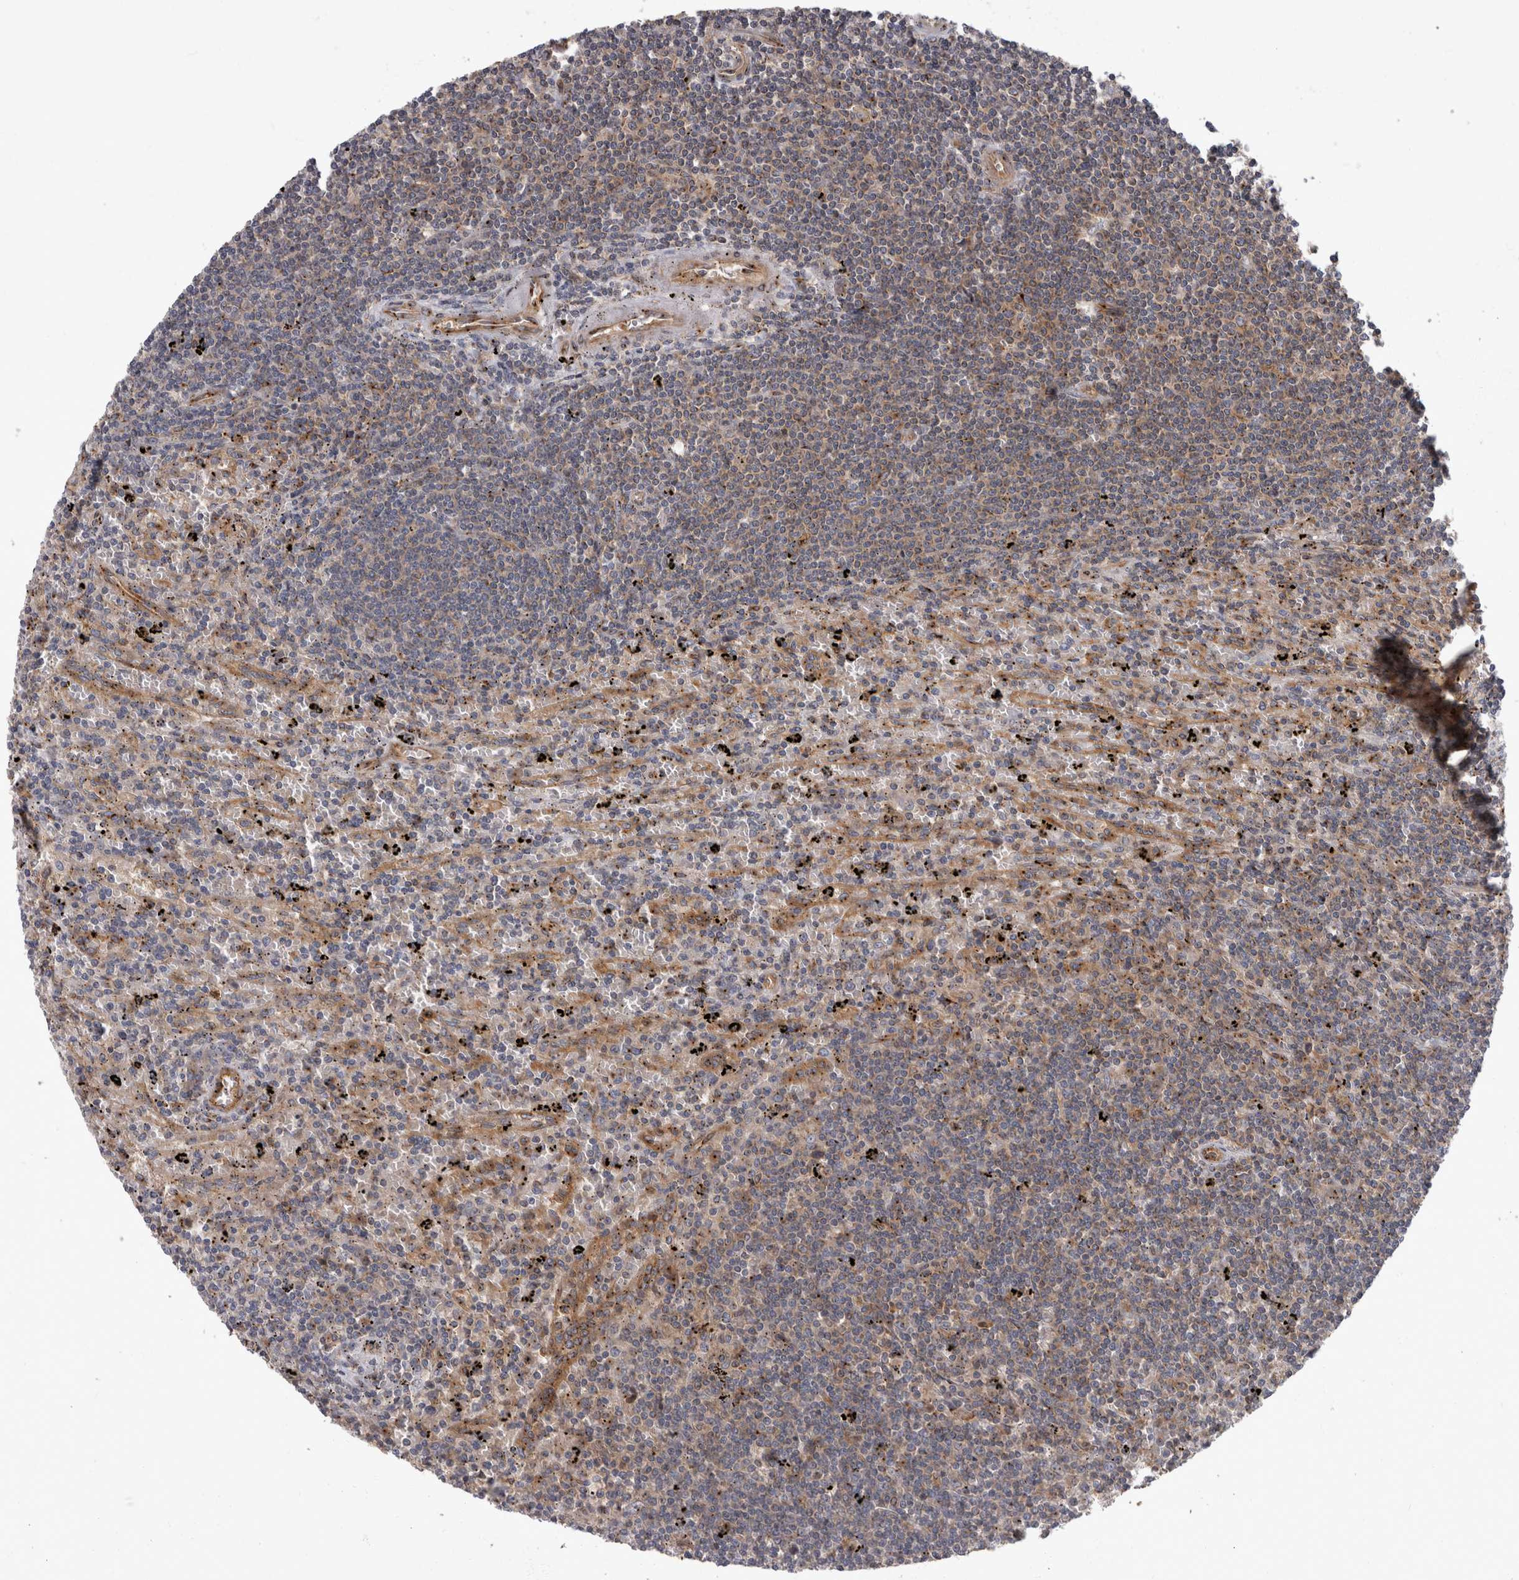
{"staining": {"intensity": "weak", "quantity": "<25%", "location": "cytoplasmic/membranous"}, "tissue": "lymphoma", "cell_type": "Tumor cells", "image_type": "cancer", "snomed": [{"axis": "morphology", "description": "Malignant lymphoma, non-Hodgkin's type, Low grade"}, {"axis": "topography", "description": "Spleen"}], "caption": "Immunohistochemical staining of lymphoma exhibits no significant staining in tumor cells. (DAB (3,3'-diaminobenzidine) IHC visualized using brightfield microscopy, high magnification).", "gene": "HOOK3", "patient": {"sex": "male", "age": 76}}